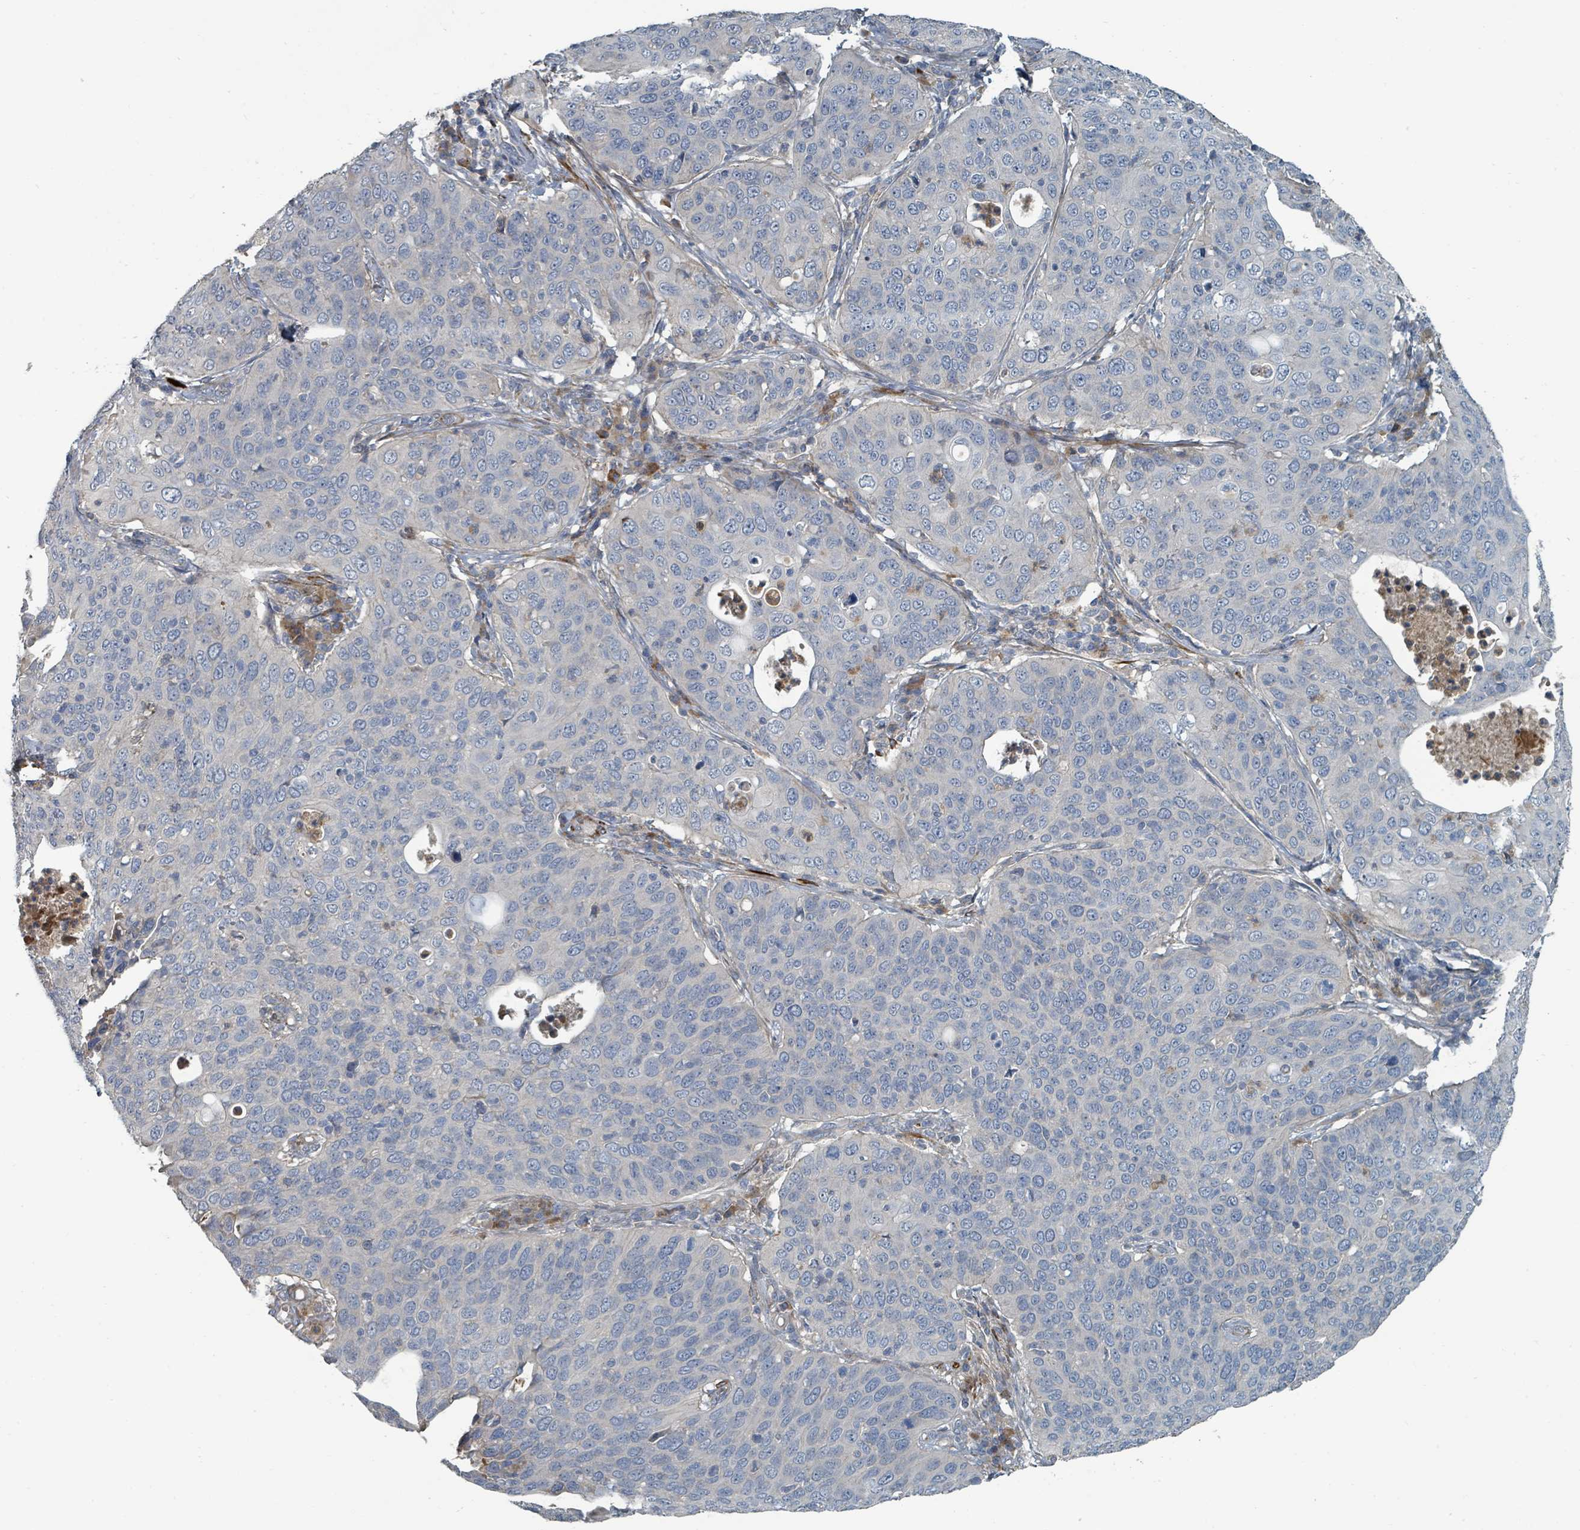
{"staining": {"intensity": "negative", "quantity": "none", "location": "none"}, "tissue": "cervical cancer", "cell_type": "Tumor cells", "image_type": "cancer", "snomed": [{"axis": "morphology", "description": "Squamous cell carcinoma, NOS"}, {"axis": "topography", "description": "Cervix"}], "caption": "Micrograph shows no significant protein positivity in tumor cells of cervical cancer (squamous cell carcinoma).", "gene": "SLC44A5", "patient": {"sex": "female", "age": 36}}